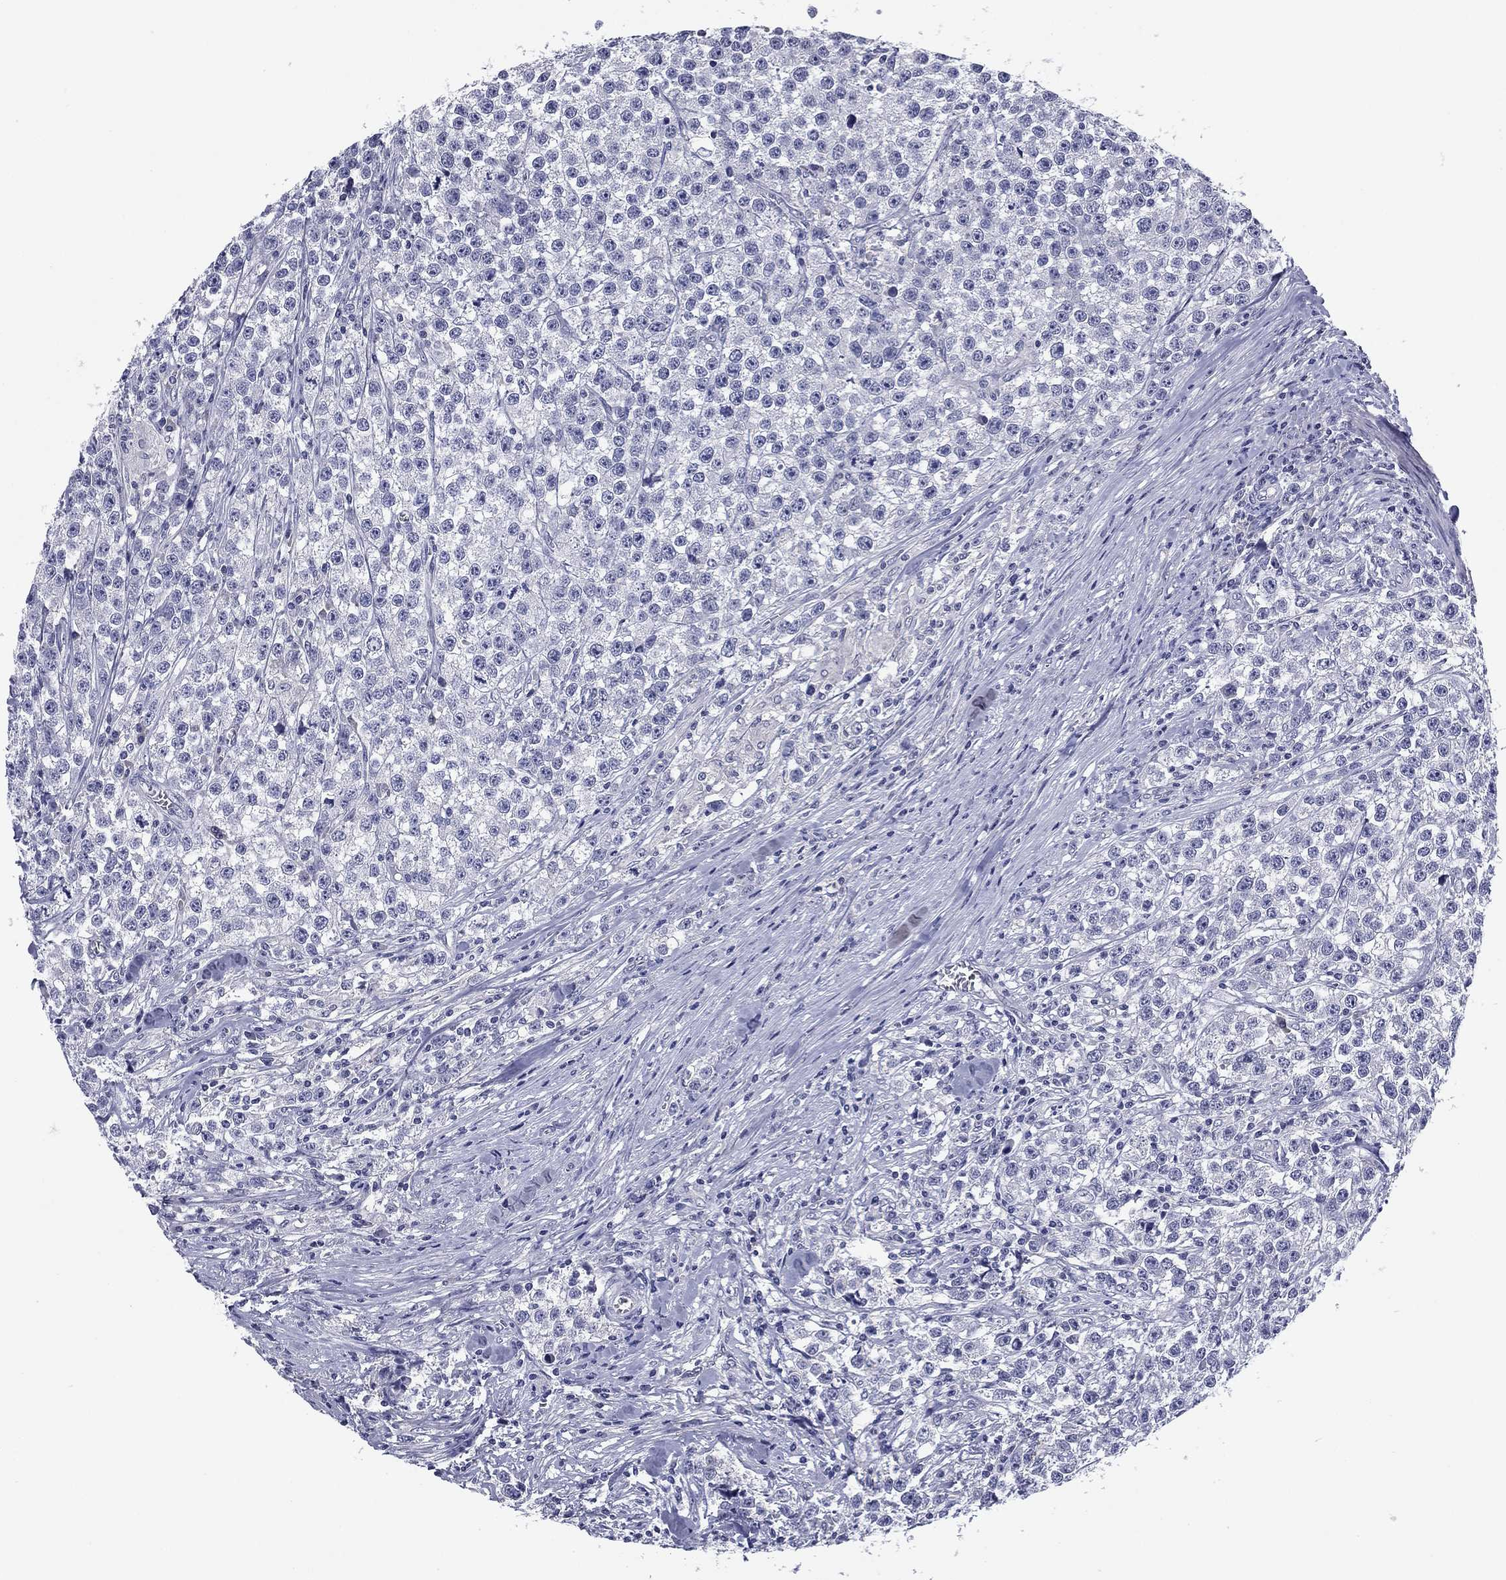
{"staining": {"intensity": "negative", "quantity": "none", "location": "none"}, "tissue": "testis cancer", "cell_type": "Tumor cells", "image_type": "cancer", "snomed": [{"axis": "morphology", "description": "Seminoma, NOS"}, {"axis": "topography", "description": "Testis"}], "caption": "Immunohistochemistry histopathology image of testis seminoma stained for a protein (brown), which demonstrates no expression in tumor cells.", "gene": "REXO5", "patient": {"sex": "male", "age": 59}}